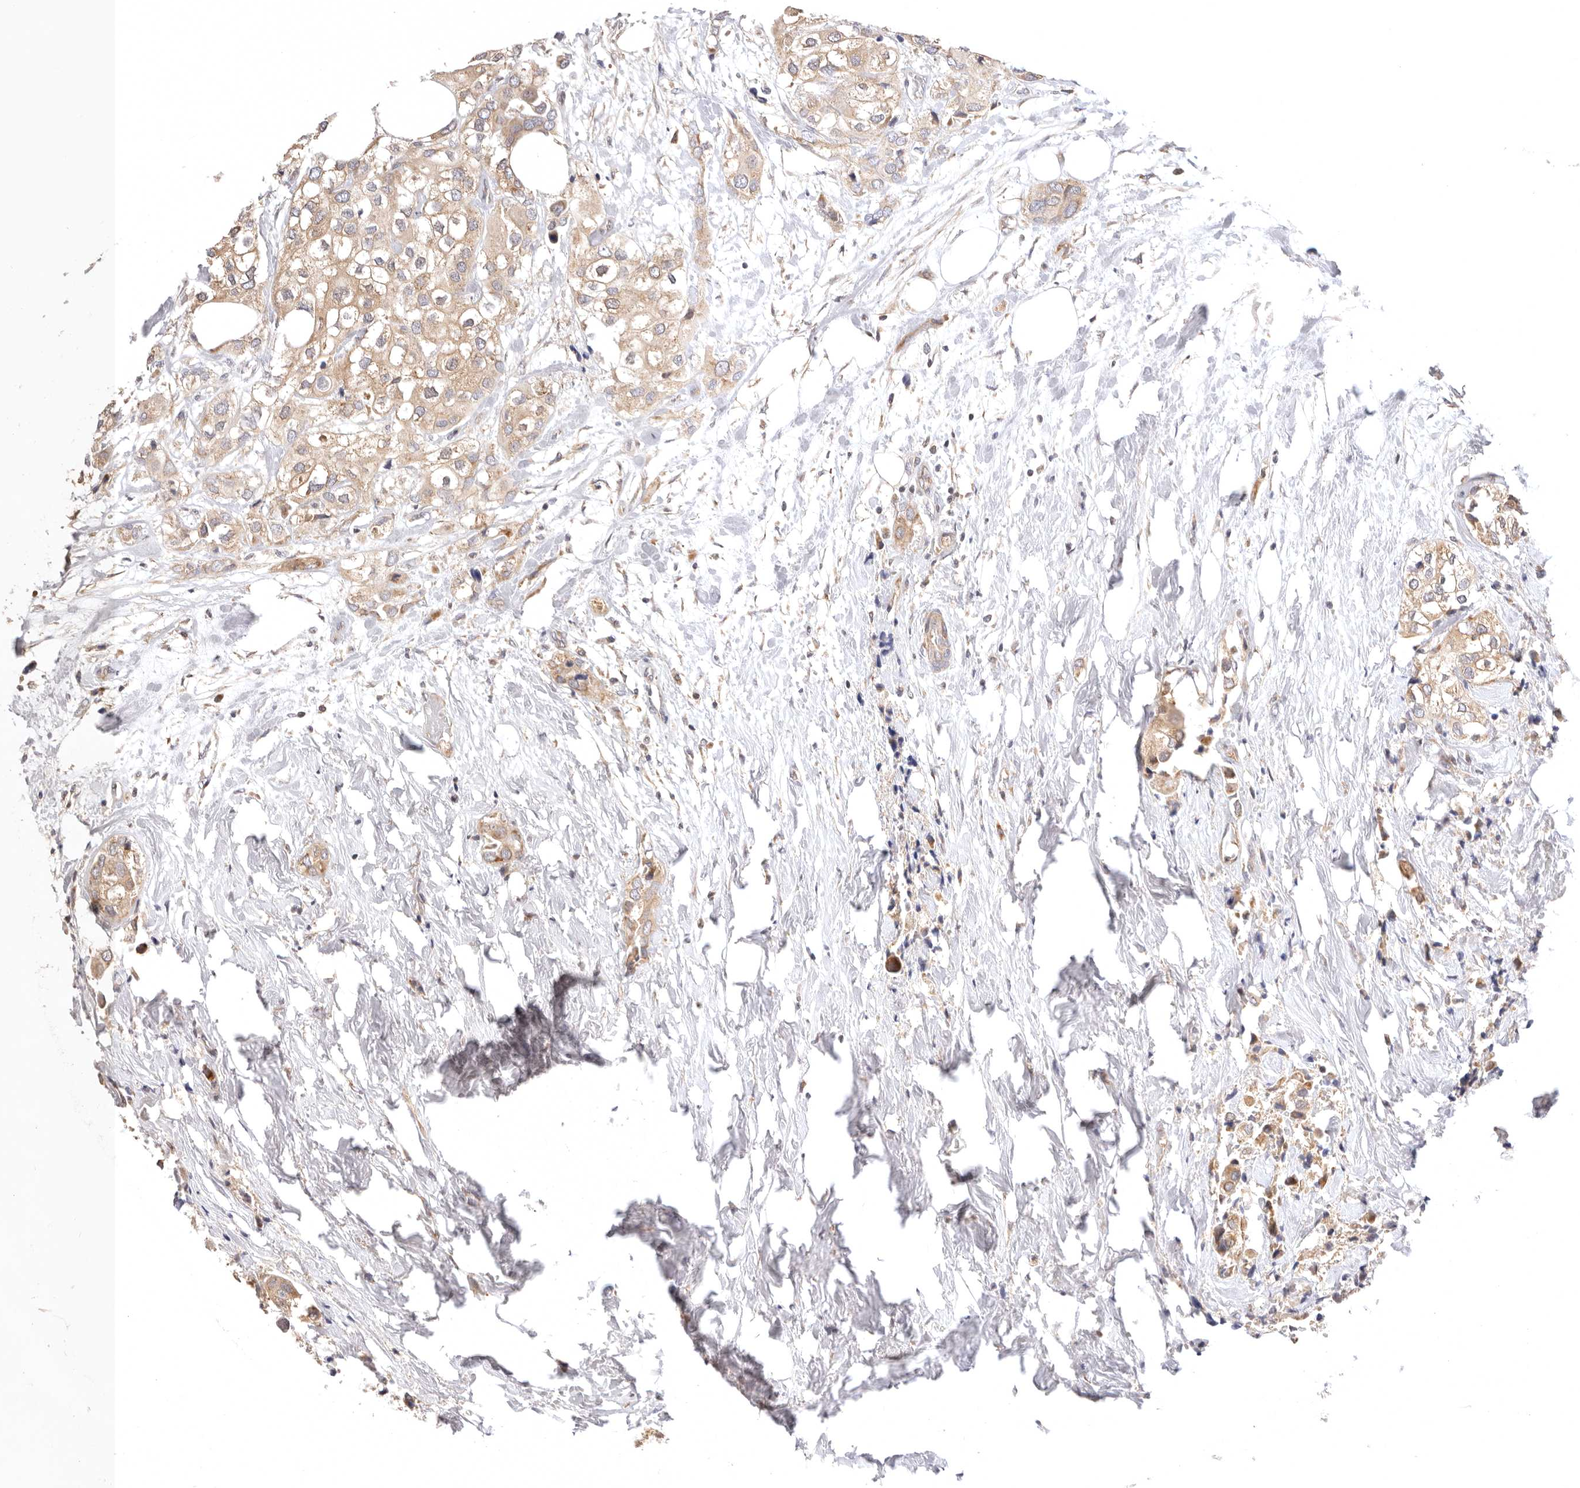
{"staining": {"intensity": "weak", "quantity": ">75%", "location": "cytoplasmic/membranous"}, "tissue": "urothelial cancer", "cell_type": "Tumor cells", "image_type": "cancer", "snomed": [{"axis": "morphology", "description": "Urothelial carcinoma, High grade"}, {"axis": "topography", "description": "Urinary bladder"}], "caption": "A low amount of weak cytoplasmic/membranous expression is seen in approximately >75% of tumor cells in urothelial carcinoma (high-grade) tissue.", "gene": "KCMF1", "patient": {"sex": "male", "age": 64}}